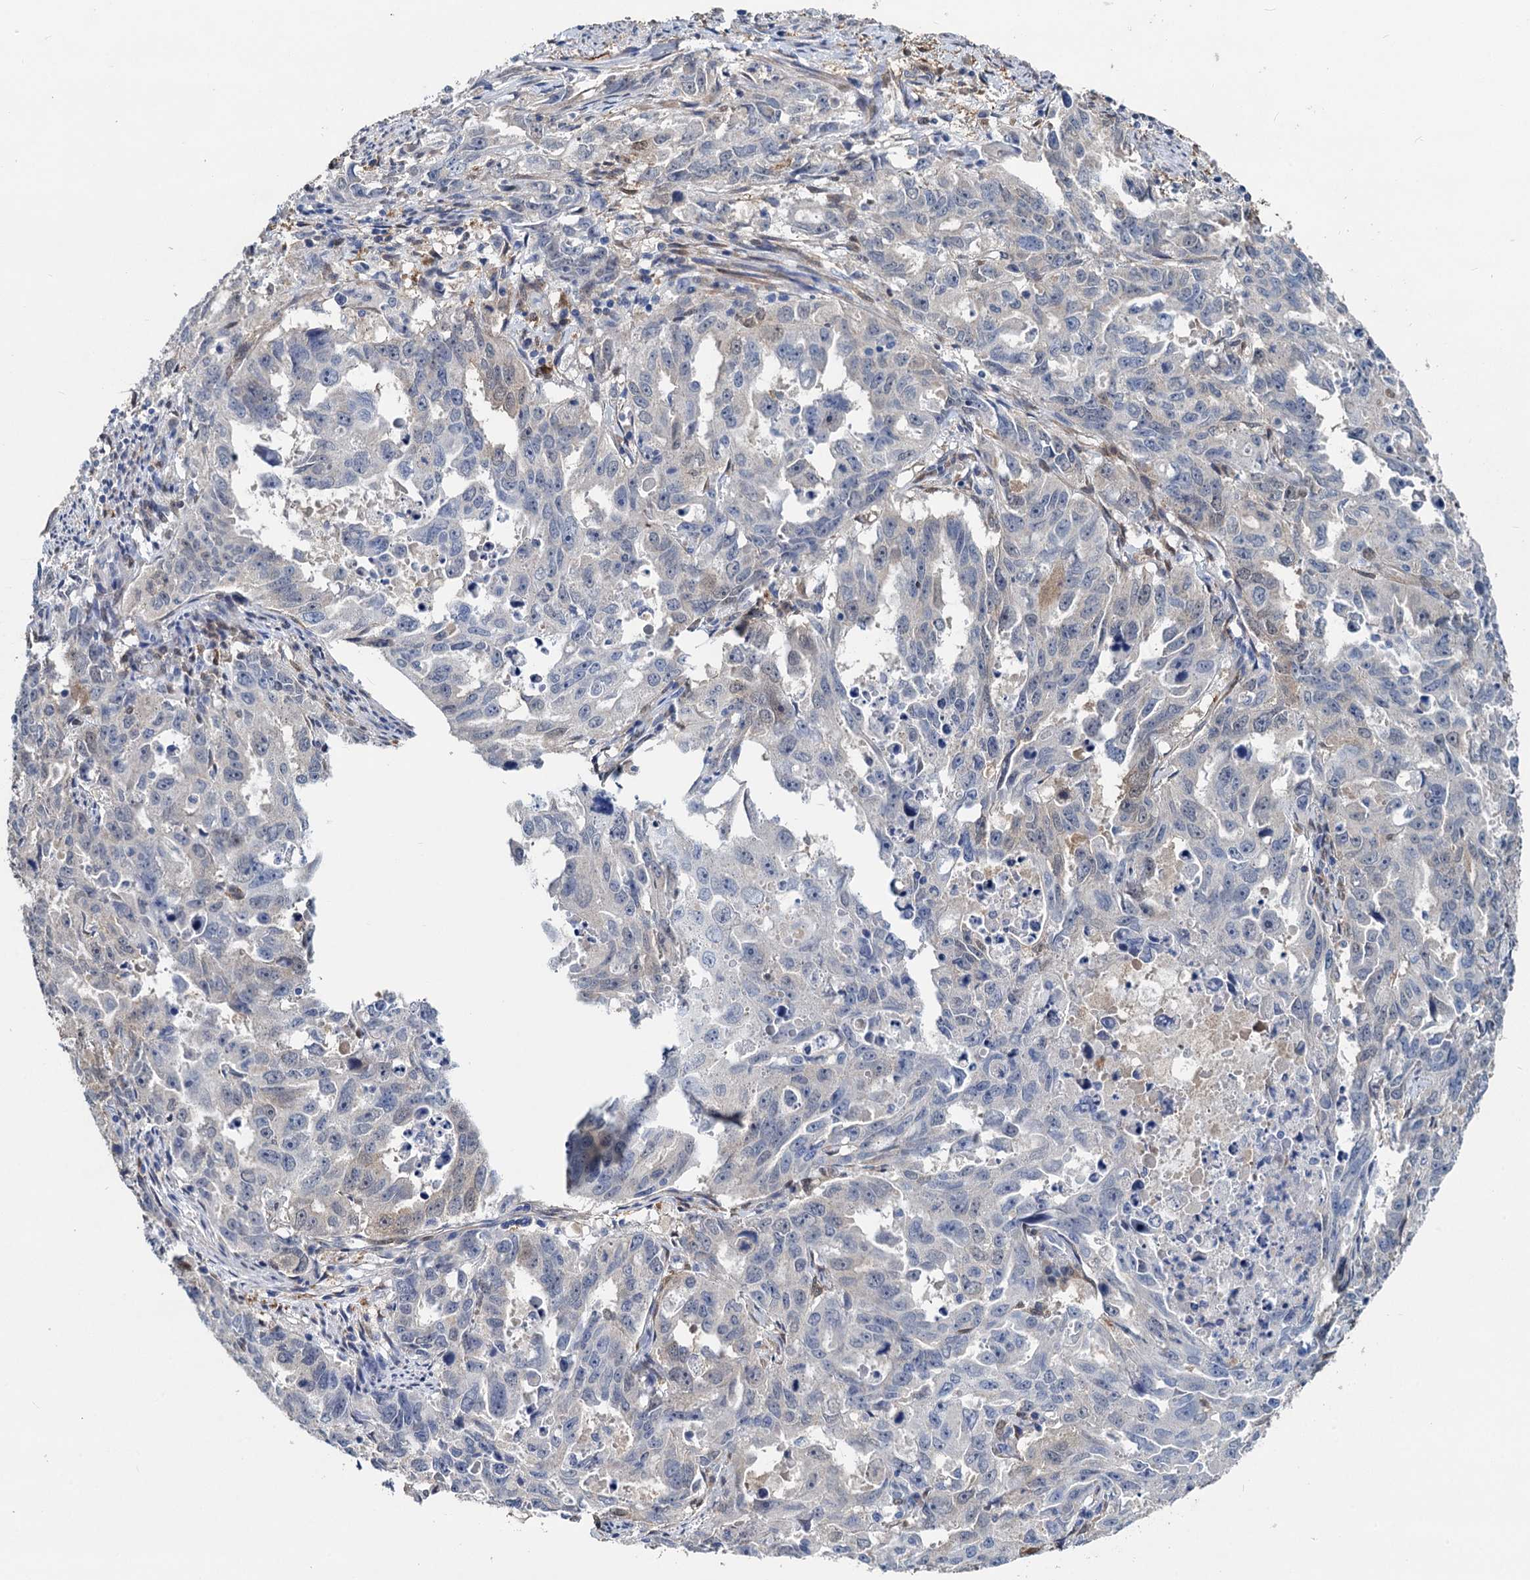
{"staining": {"intensity": "weak", "quantity": "<25%", "location": "cytoplasmic/membranous"}, "tissue": "endometrial cancer", "cell_type": "Tumor cells", "image_type": "cancer", "snomed": [{"axis": "morphology", "description": "Adenocarcinoma, NOS"}, {"axis": "topography", "description": "Endometrium"}], "caption": "This is an immunohistochemistry micrograph of human endometrial adenocarcinoma. There is no expression in tumor cells.", "gene": "GSTM3", "patient": {"sex": "female", "age": 65}}